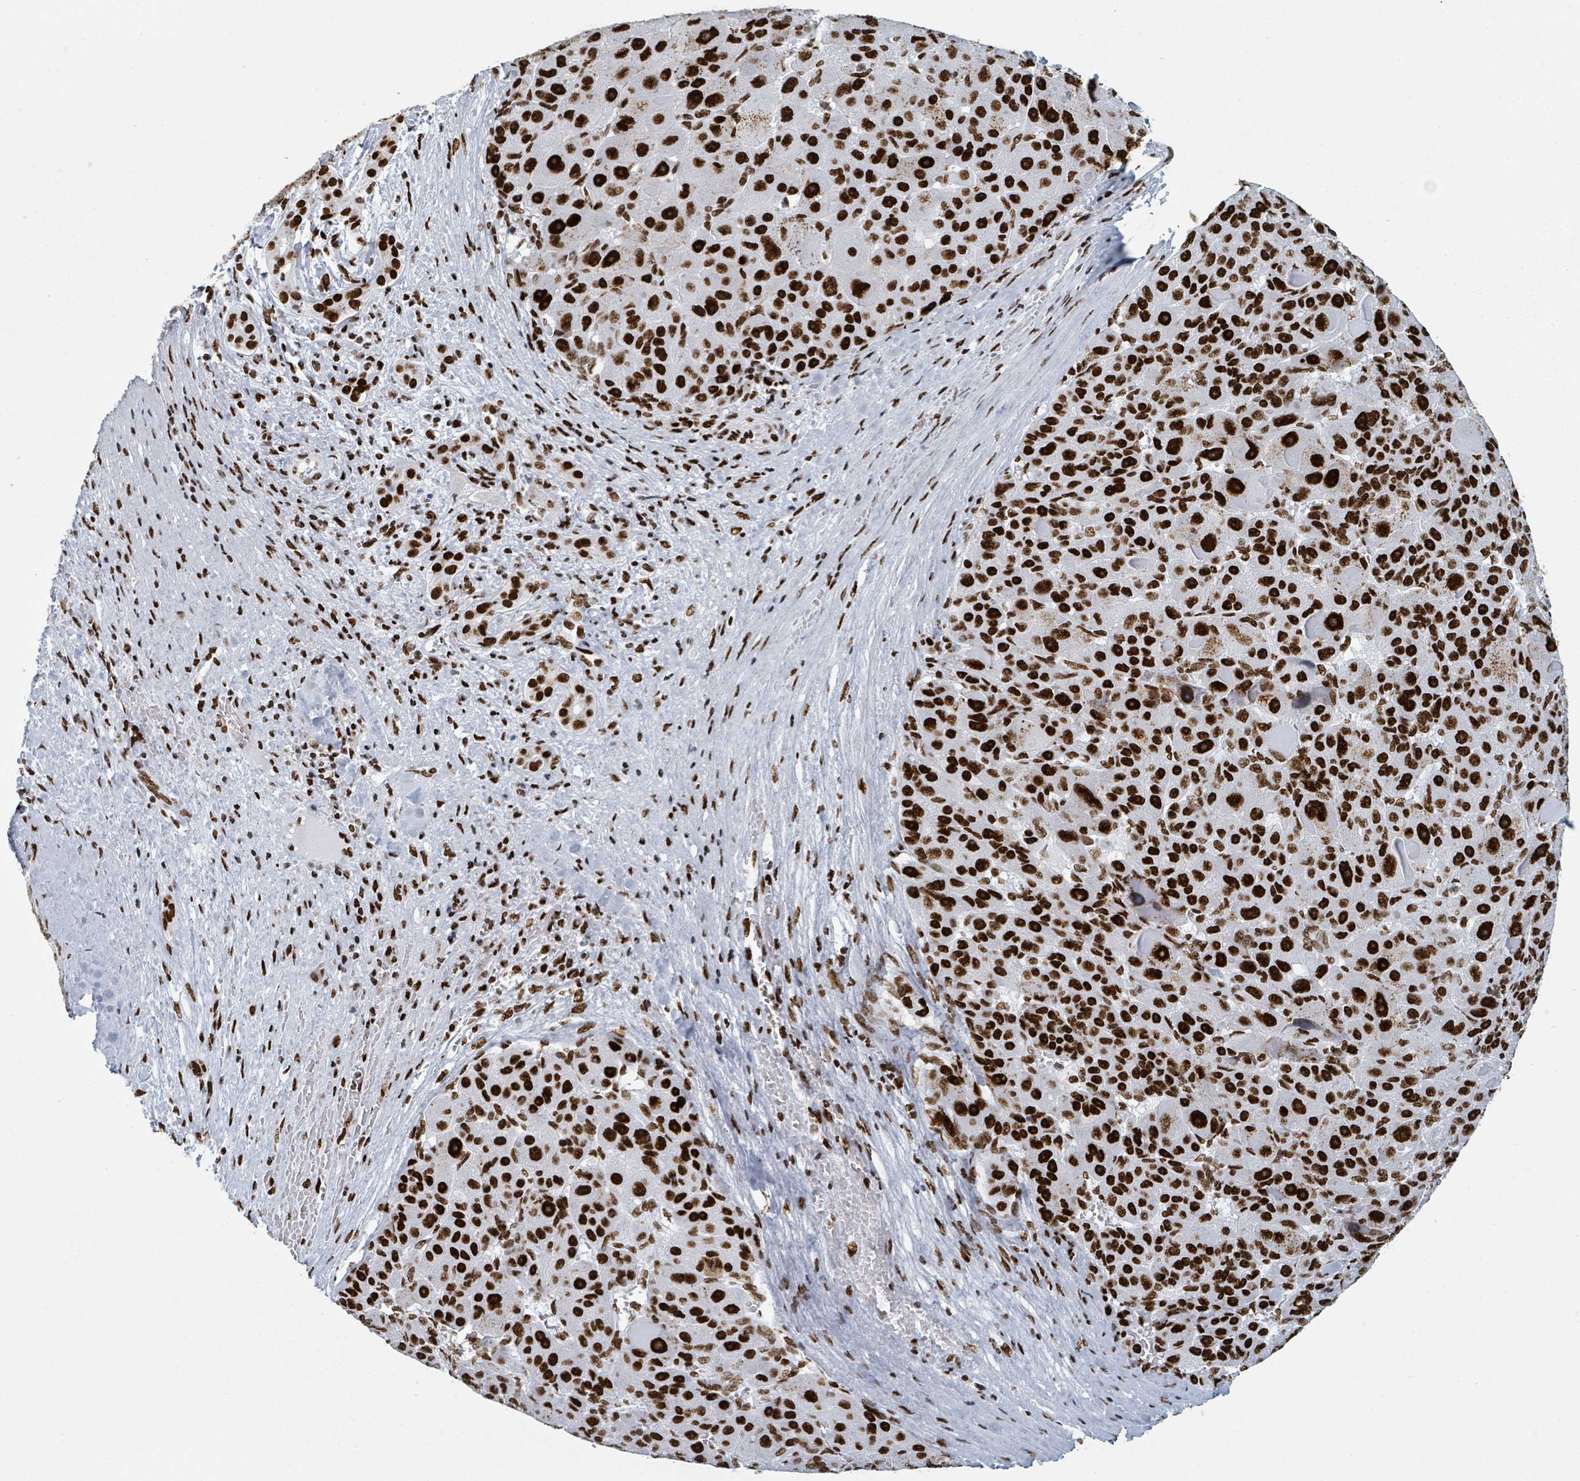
{"staining": {"intensity": "strong", "quantity": ">75%", "location": "nuclear"}, "tissue": "liver cancer", "cell_type": "Tumor cells", "image_type": "cancer", "snomed": [{"axis": "morphology", "description": "Carcinoma, Hepatocellular, NOS"}, {"axis": "topography", "description": "Liver"}], "caption": "Liver cancer was stained to show a protein in brown. There is high levels of strong nuclear positivity in approximately >75% of tumor cells.", "gene": "DHX16", "patient": {"sex": "male", "age": 76}}